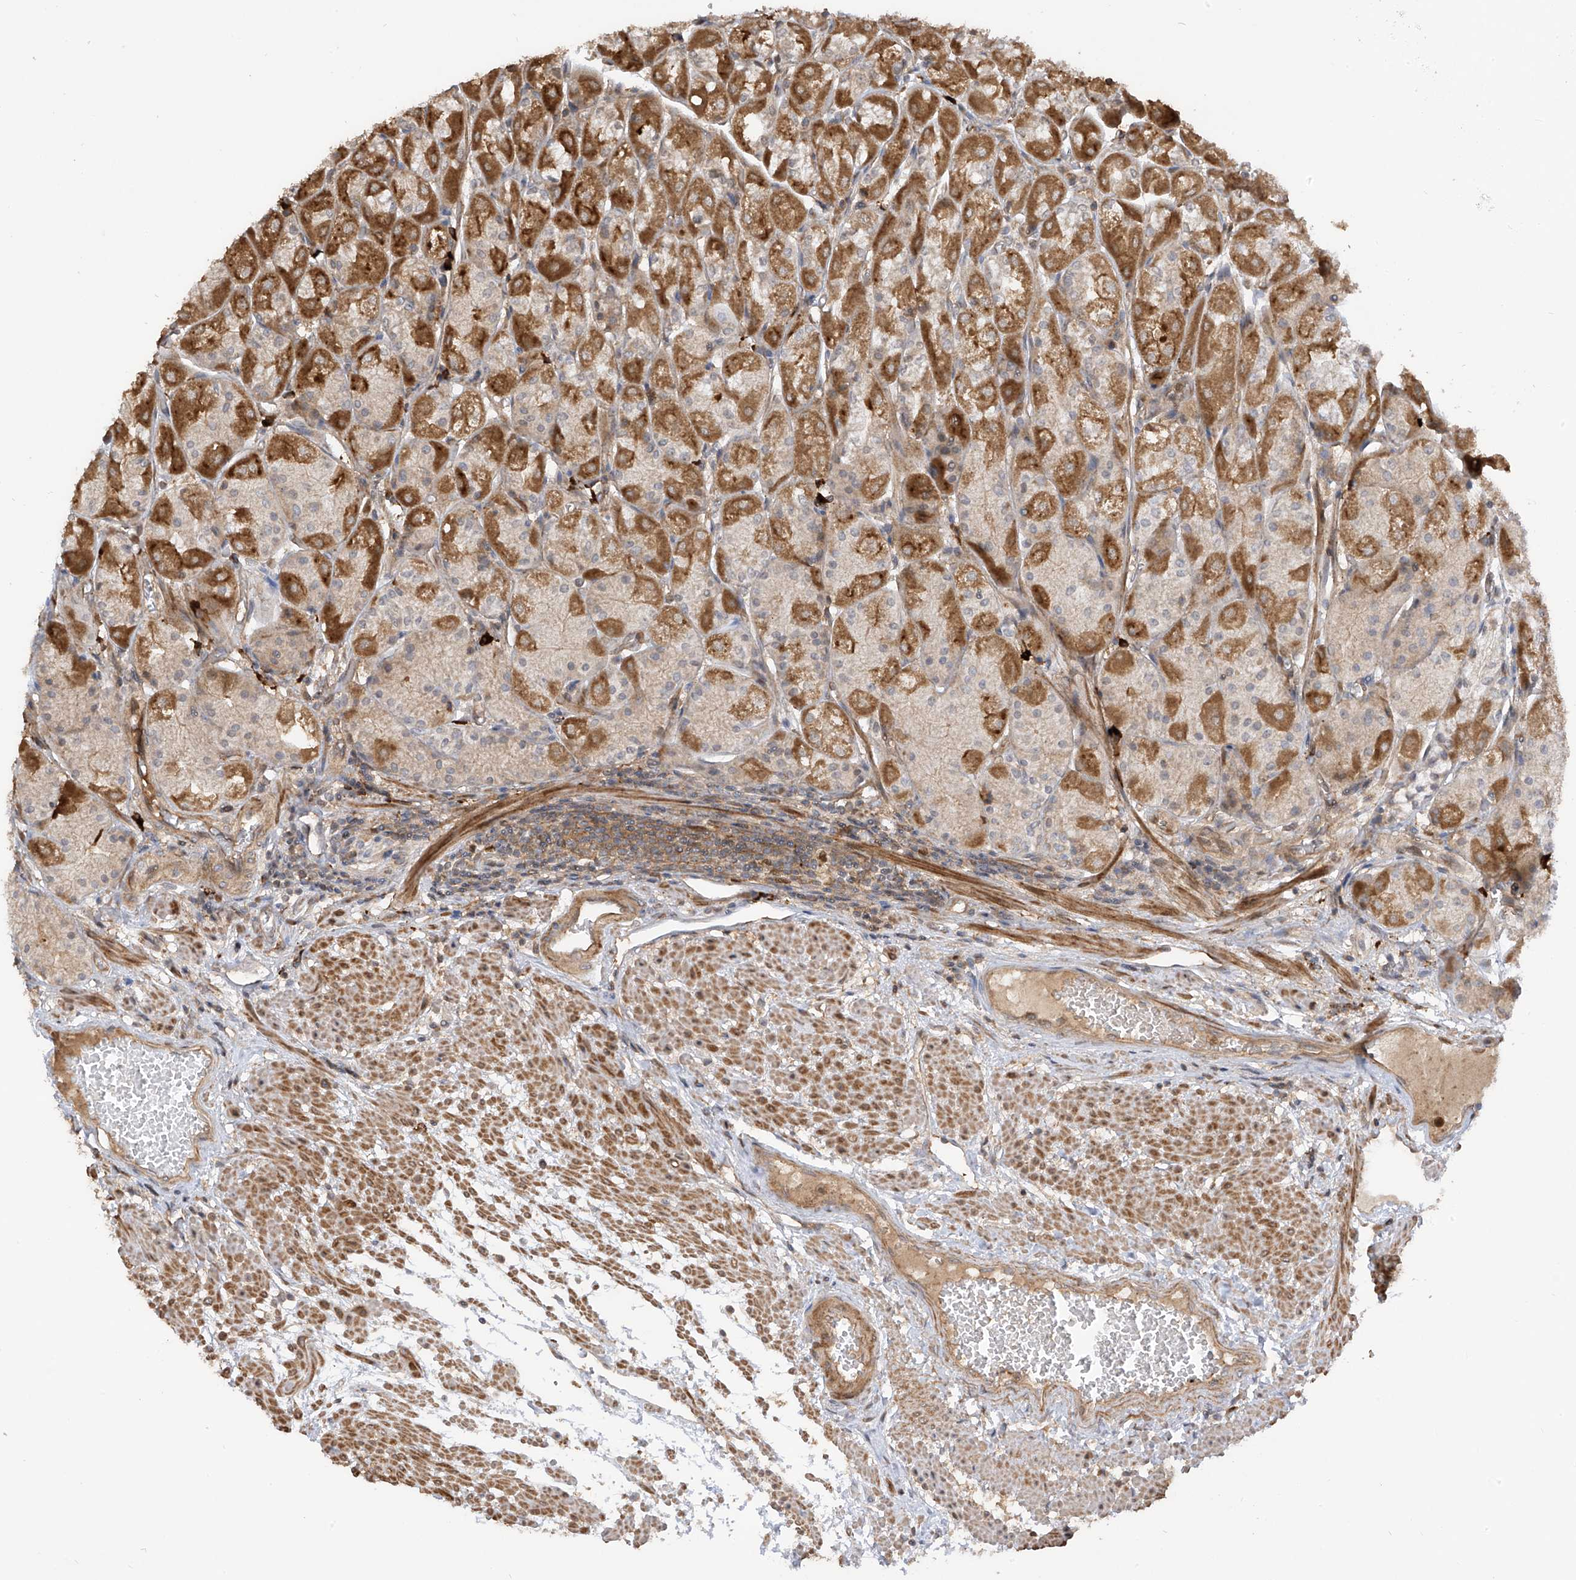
{"staining": {"intensity": "moderate", "quantity": ">75%", "location": "cytoplasmic/membranous"}, "tissue": "stomach", "cell_type": "Glandular cells", "image_type": "normal", "snomed": [{"axis": "morphology", "description": "Normal tissue, NOS"}, {"axis": "topography", "description": "Stomach, upper"}], "caption": "Protein staining of normal stomach exhibits moderate cytoplasmic/membranous expression in about >75% of glandular cells.", "gene": "ATAD2B", "patient": {"sex": "male", "age": 72}}